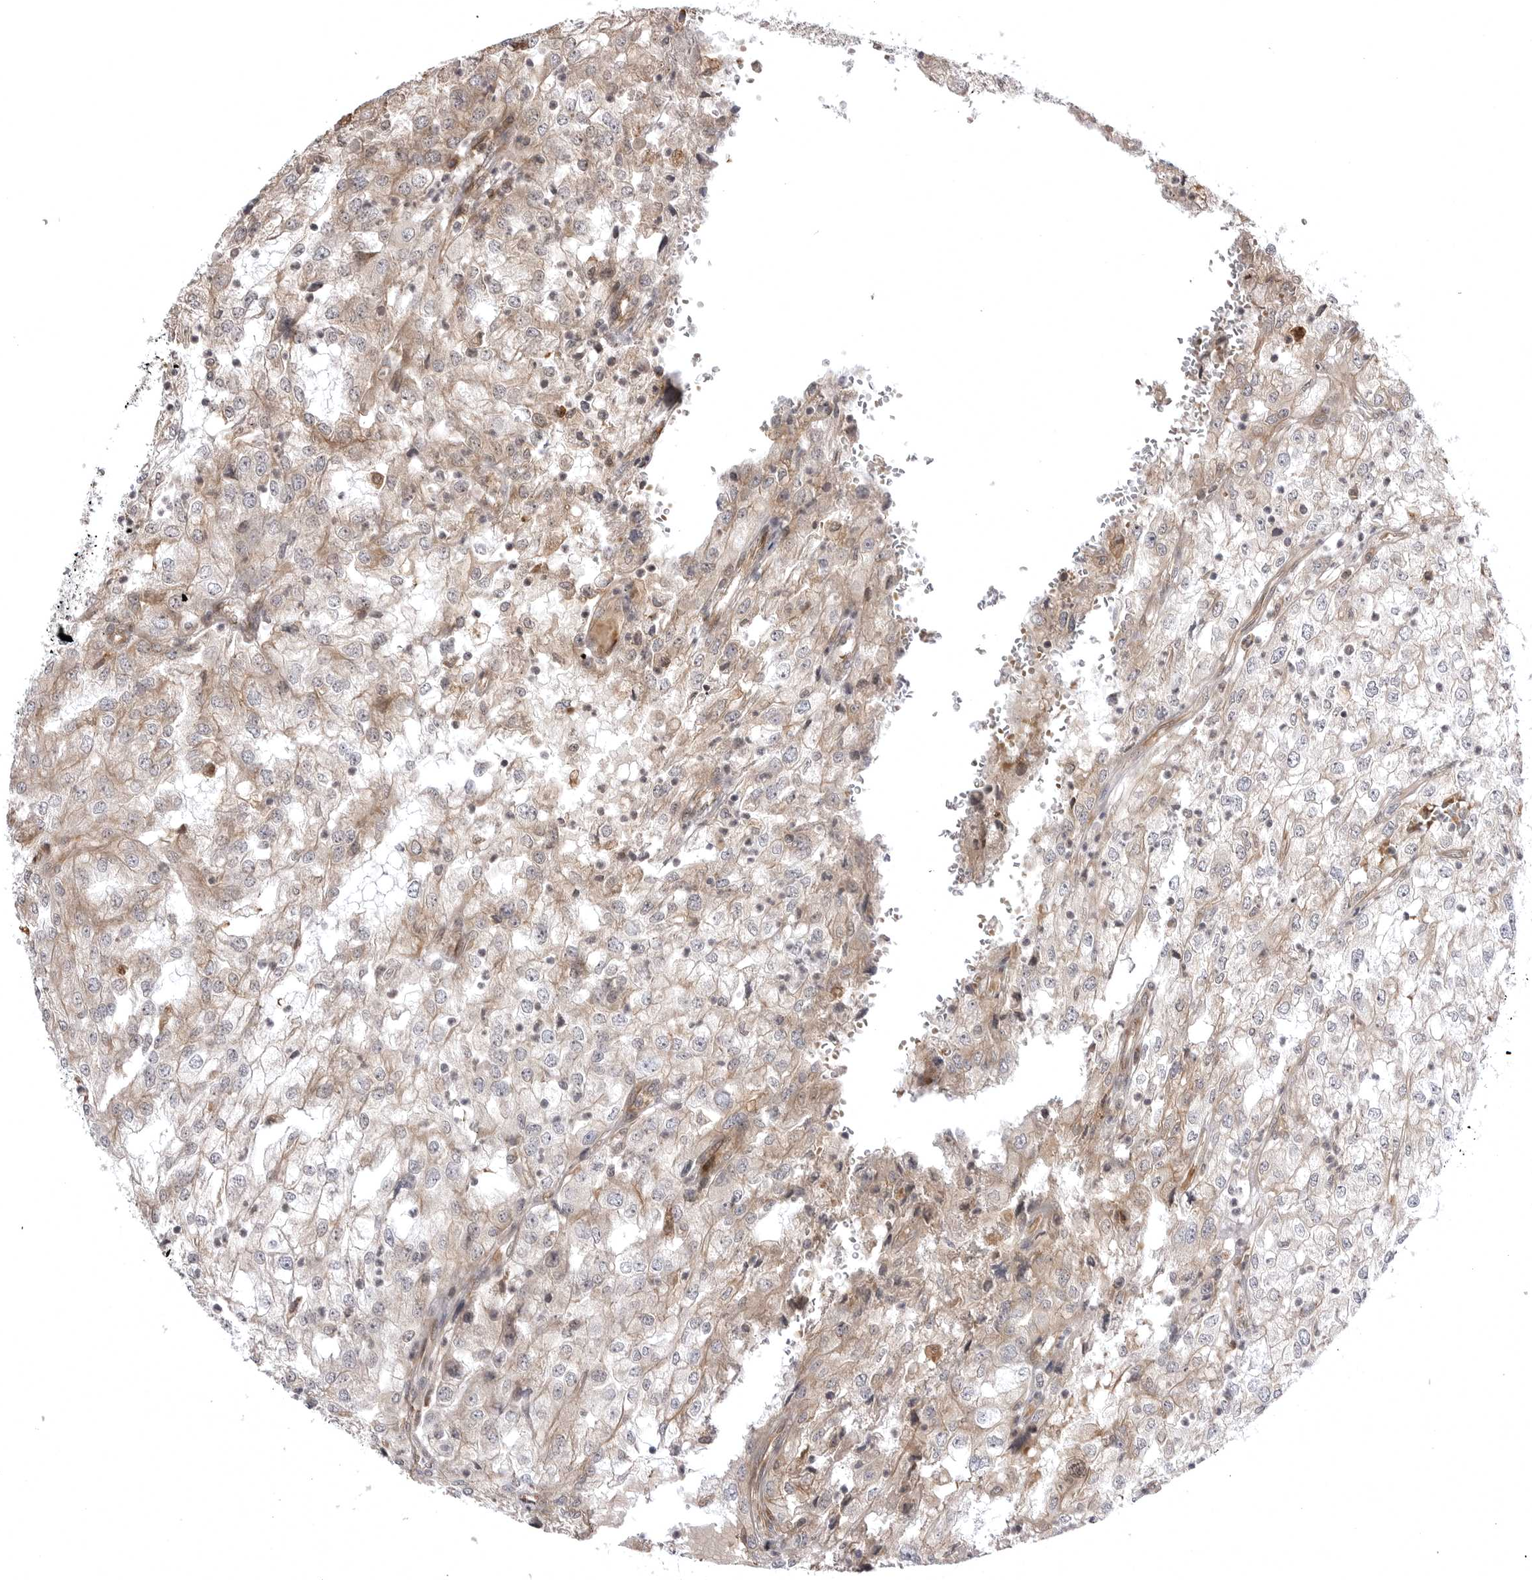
{"staining": {"intensity": "weak", "quantity": "25%-75%", "location": "cytoplasmic/membranous"}, "tissue": "renal cancer", "cell_type": "Tumor cells", "image_type": "cancer", "snomed": [{"axis": "morphology", "description": "Adenocarcinoma, NOS"}, {"axis": "topography", "description": "Kidney"}], "caption": "Renal cancer (adenocarcinoma) stained for a protein reveals weak cytoplasmic/membranous positivity in tumor cells.", "gene": "ARL5A", "patient": {"sex": "female", "age": 54}}